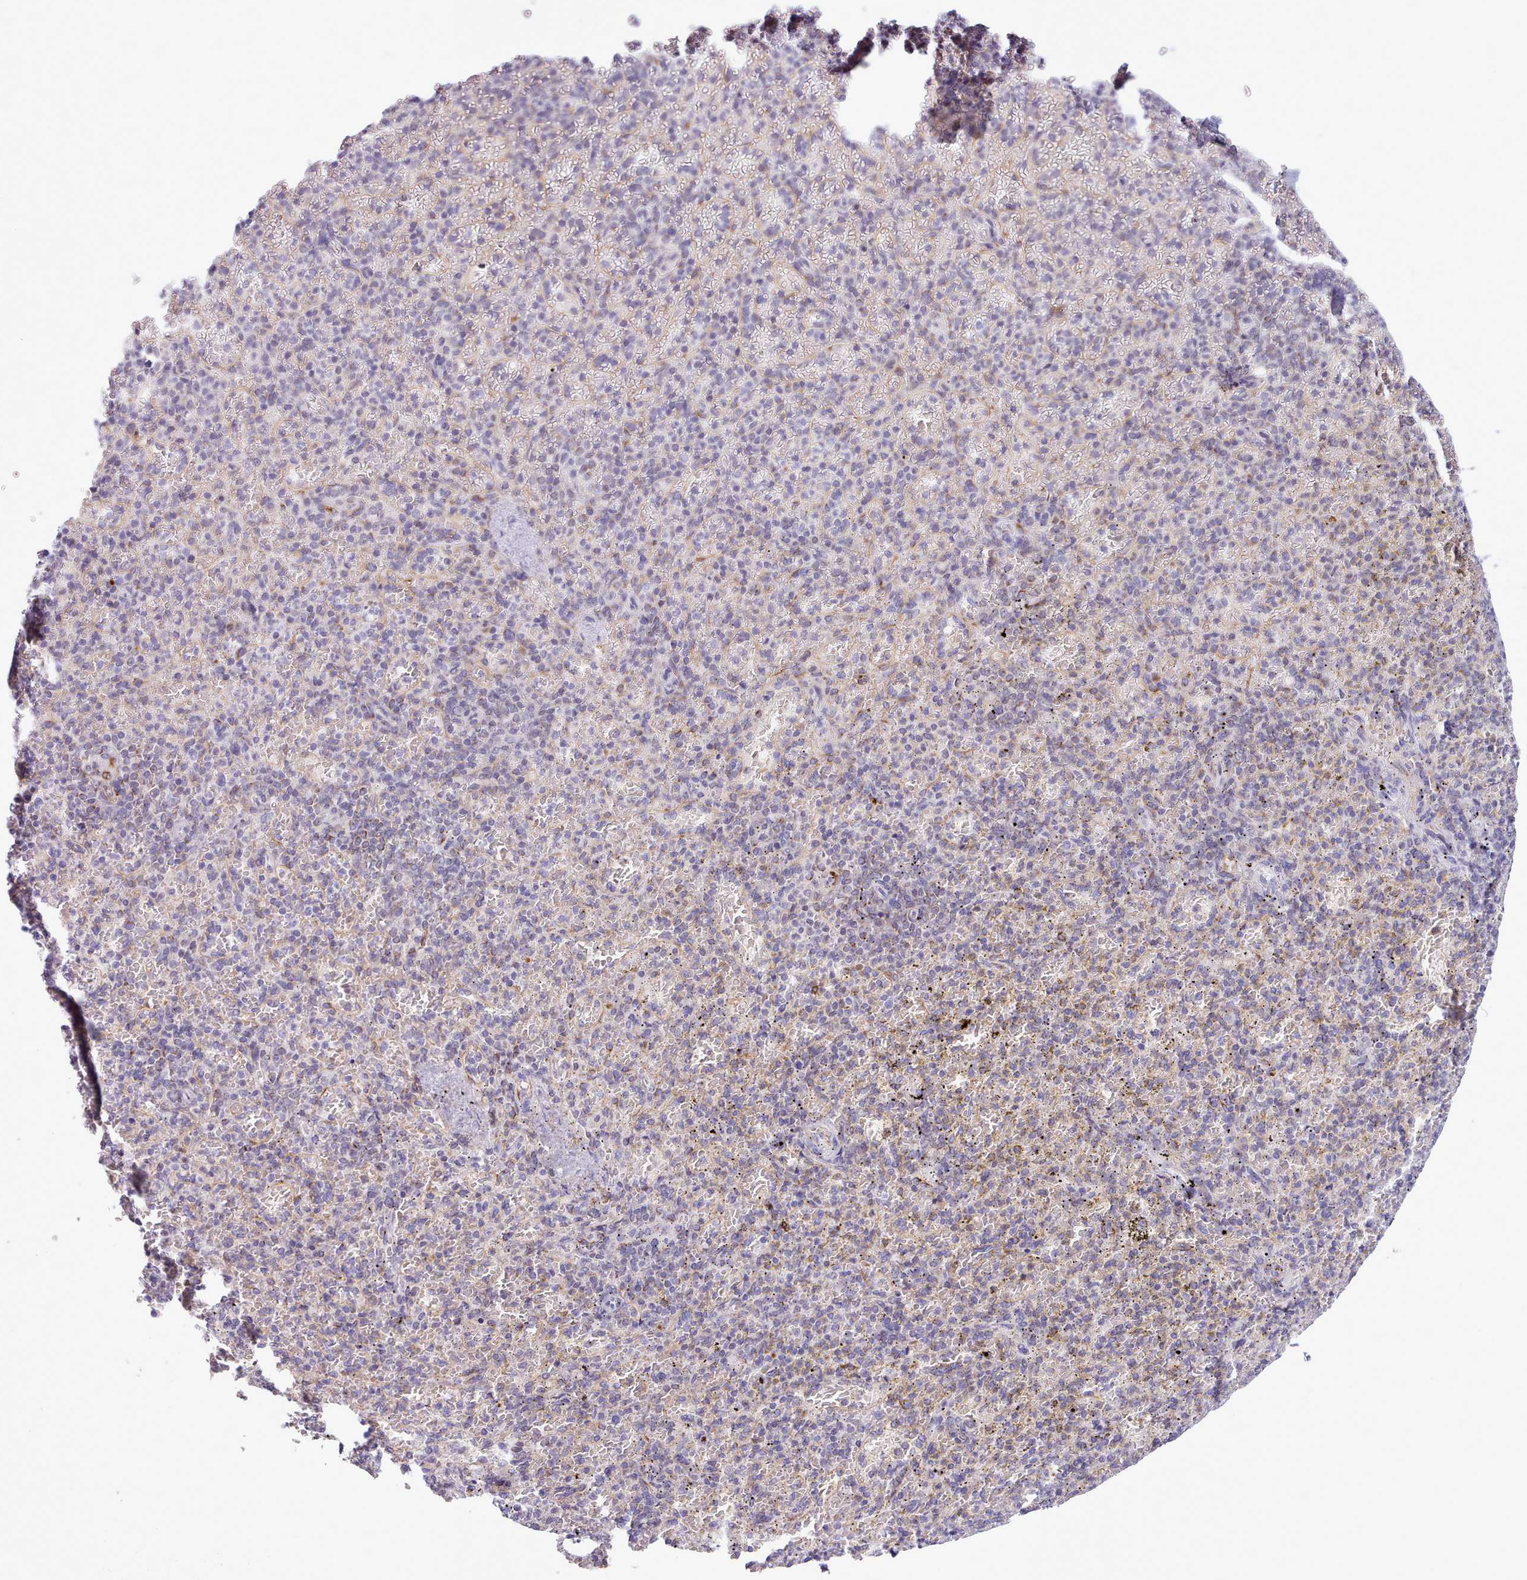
{"staining": {"intensity": "negative", "quantity": "none", "location": "none"}, "tissue": "spleen", "cell_type": "Cells in red pulp", "image_type": "normal", "snomed": [{"axis": "morphology", "description": "Normal tissue, NOS"}, {"axis": "topography", "description": "Spleen"}], "caption": "IHC photomicrograph of unremarkable spleen stained for a protein (brown), which demonstrates no staining in cells in red pulp.", "gene": "CYP2A13", "patient": {"sex": "female", "age": 74}}